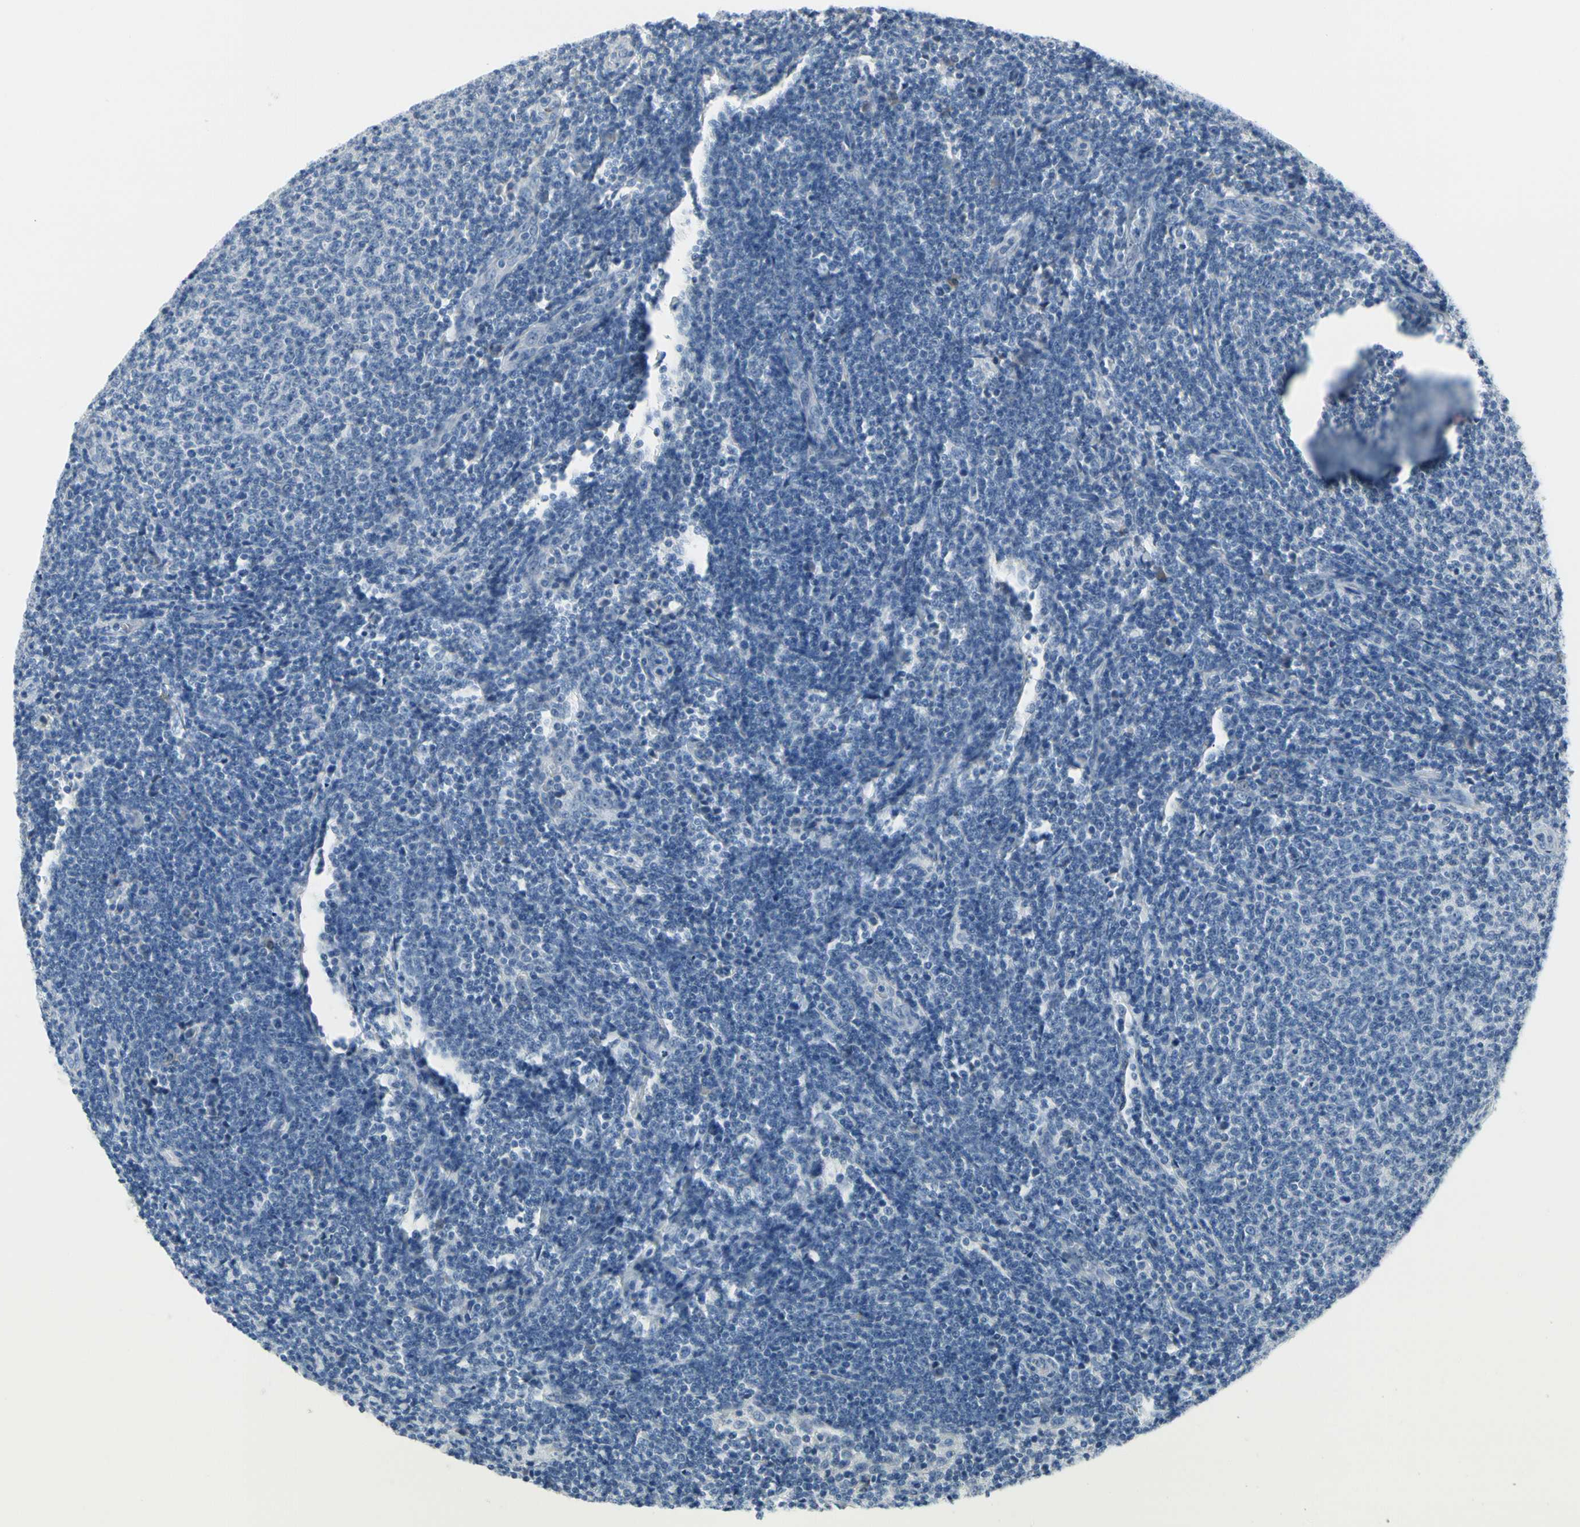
{"staining": {"intensity": "negative", "quantity": "none", "location": "none"}, "tissue": "lymphoma", "cell_type": "Tumor cells", "image_type": "cancer", "snomed": [{"axis": "morphology", "description": "Malignant lymphoma, non-Hodgkin's type, Low grade"}, {"axis": "topography", "description": "Lymph node"}], "caption": "Tumor cells are negative for protein expression in human malignant lymphoma, non-Hodgkin's type (low-grade).", "gene": "MUC5B", "patient": {"sex": "male", "age": 66}}